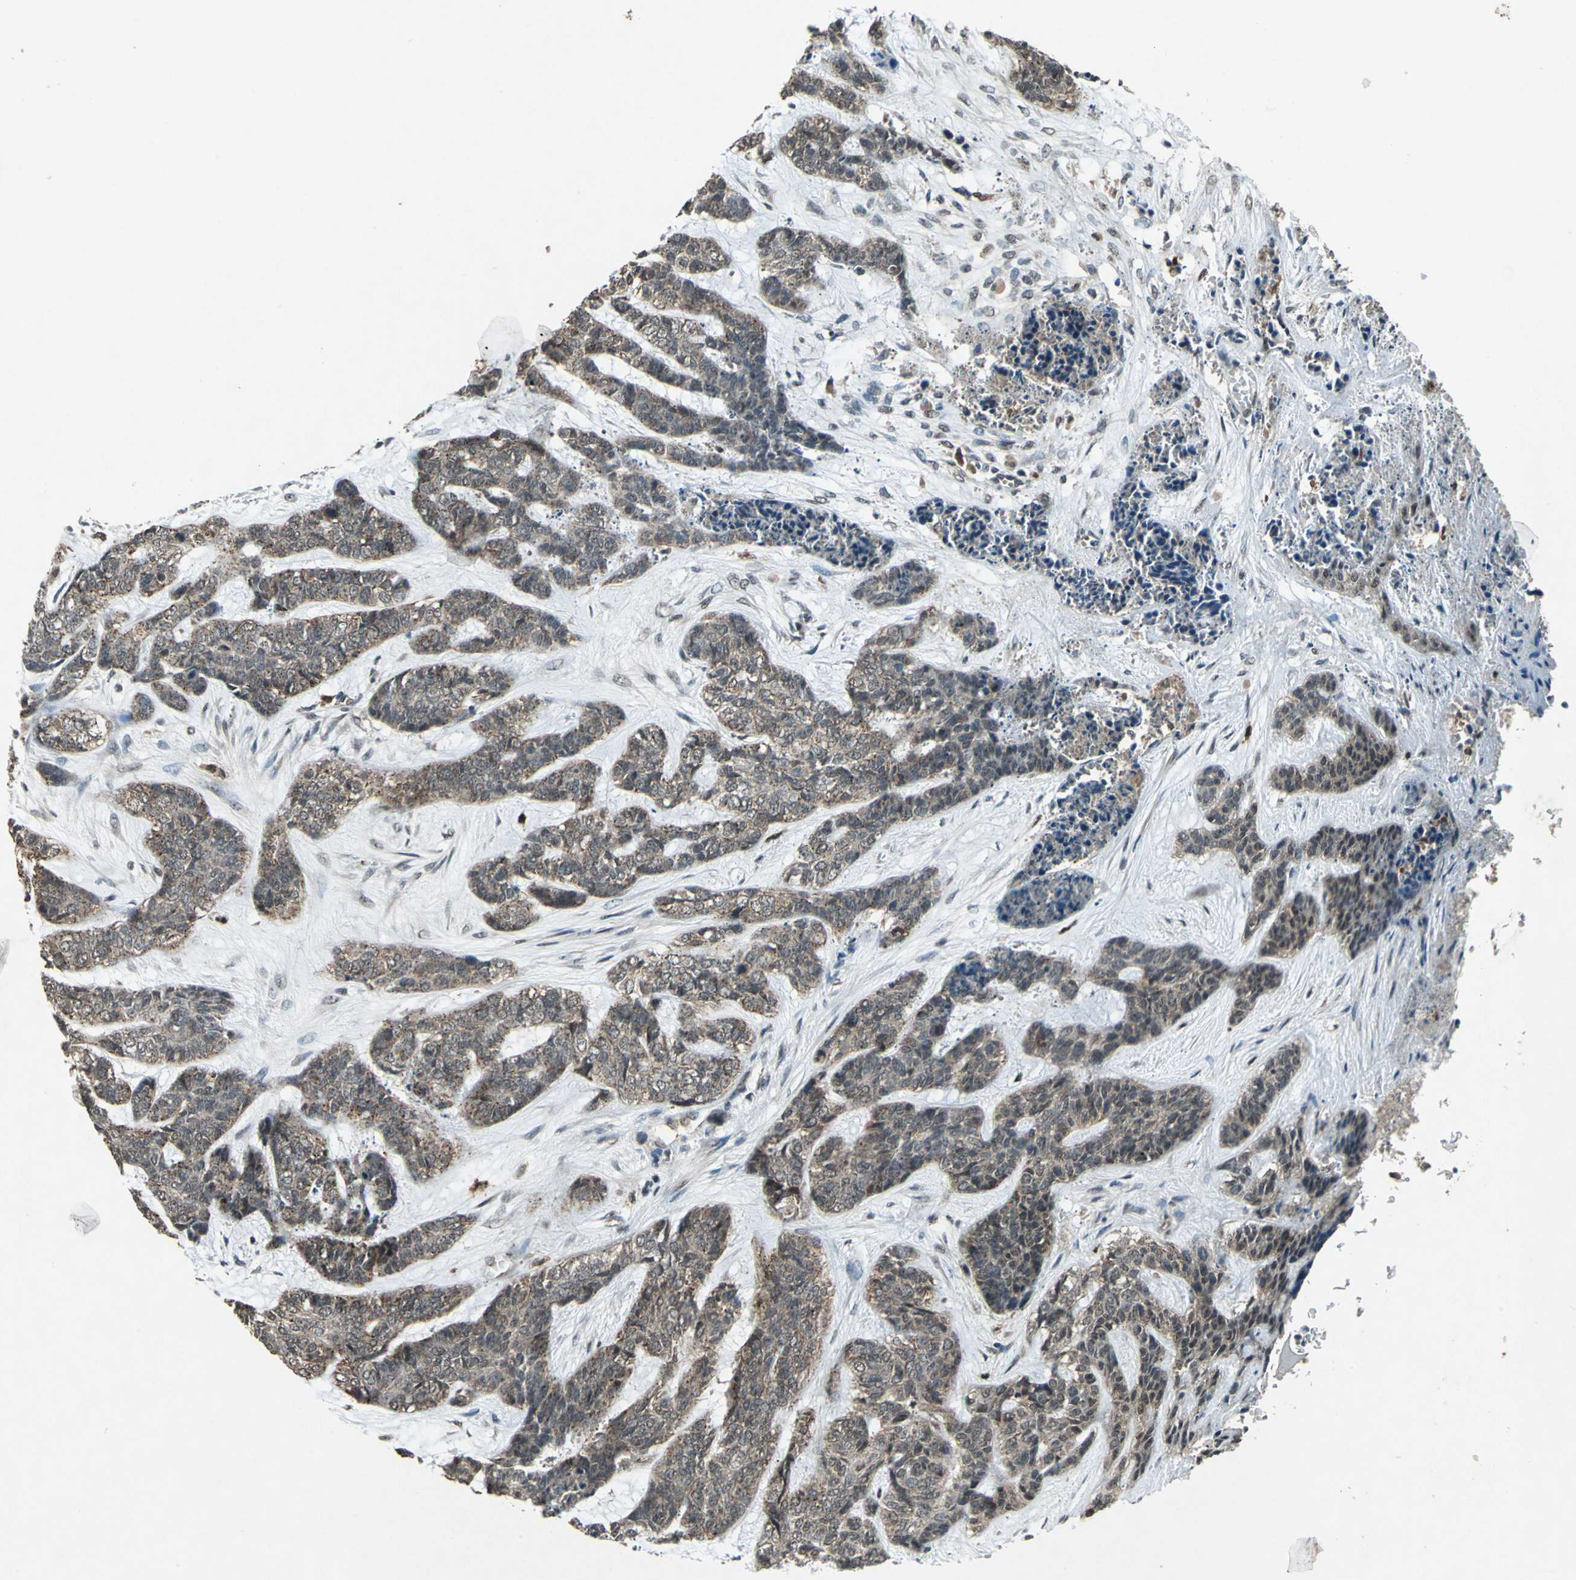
{"staining": {"intensity": "weak", "quantity": "25%-75%", "location": "cytoplasmic/membranous"}, "tissue": "skin cancer", "cell_type": "Tumor cells", "image_type": "cancer", "snomed": [{"axis": "morphology", "description": "Basal cell carcinoma"}, {"axis": "topography", "description": "Skin"}], "caption": "Immunohistochemical staining of basal cell carcinoma (skin) displays low levels of weak cytoplasmic/membranous protein expression in approximately 25%-75% of tumor cells.", "gene": "PYCARD", "patient": {"sex": "female", "age": 64}}